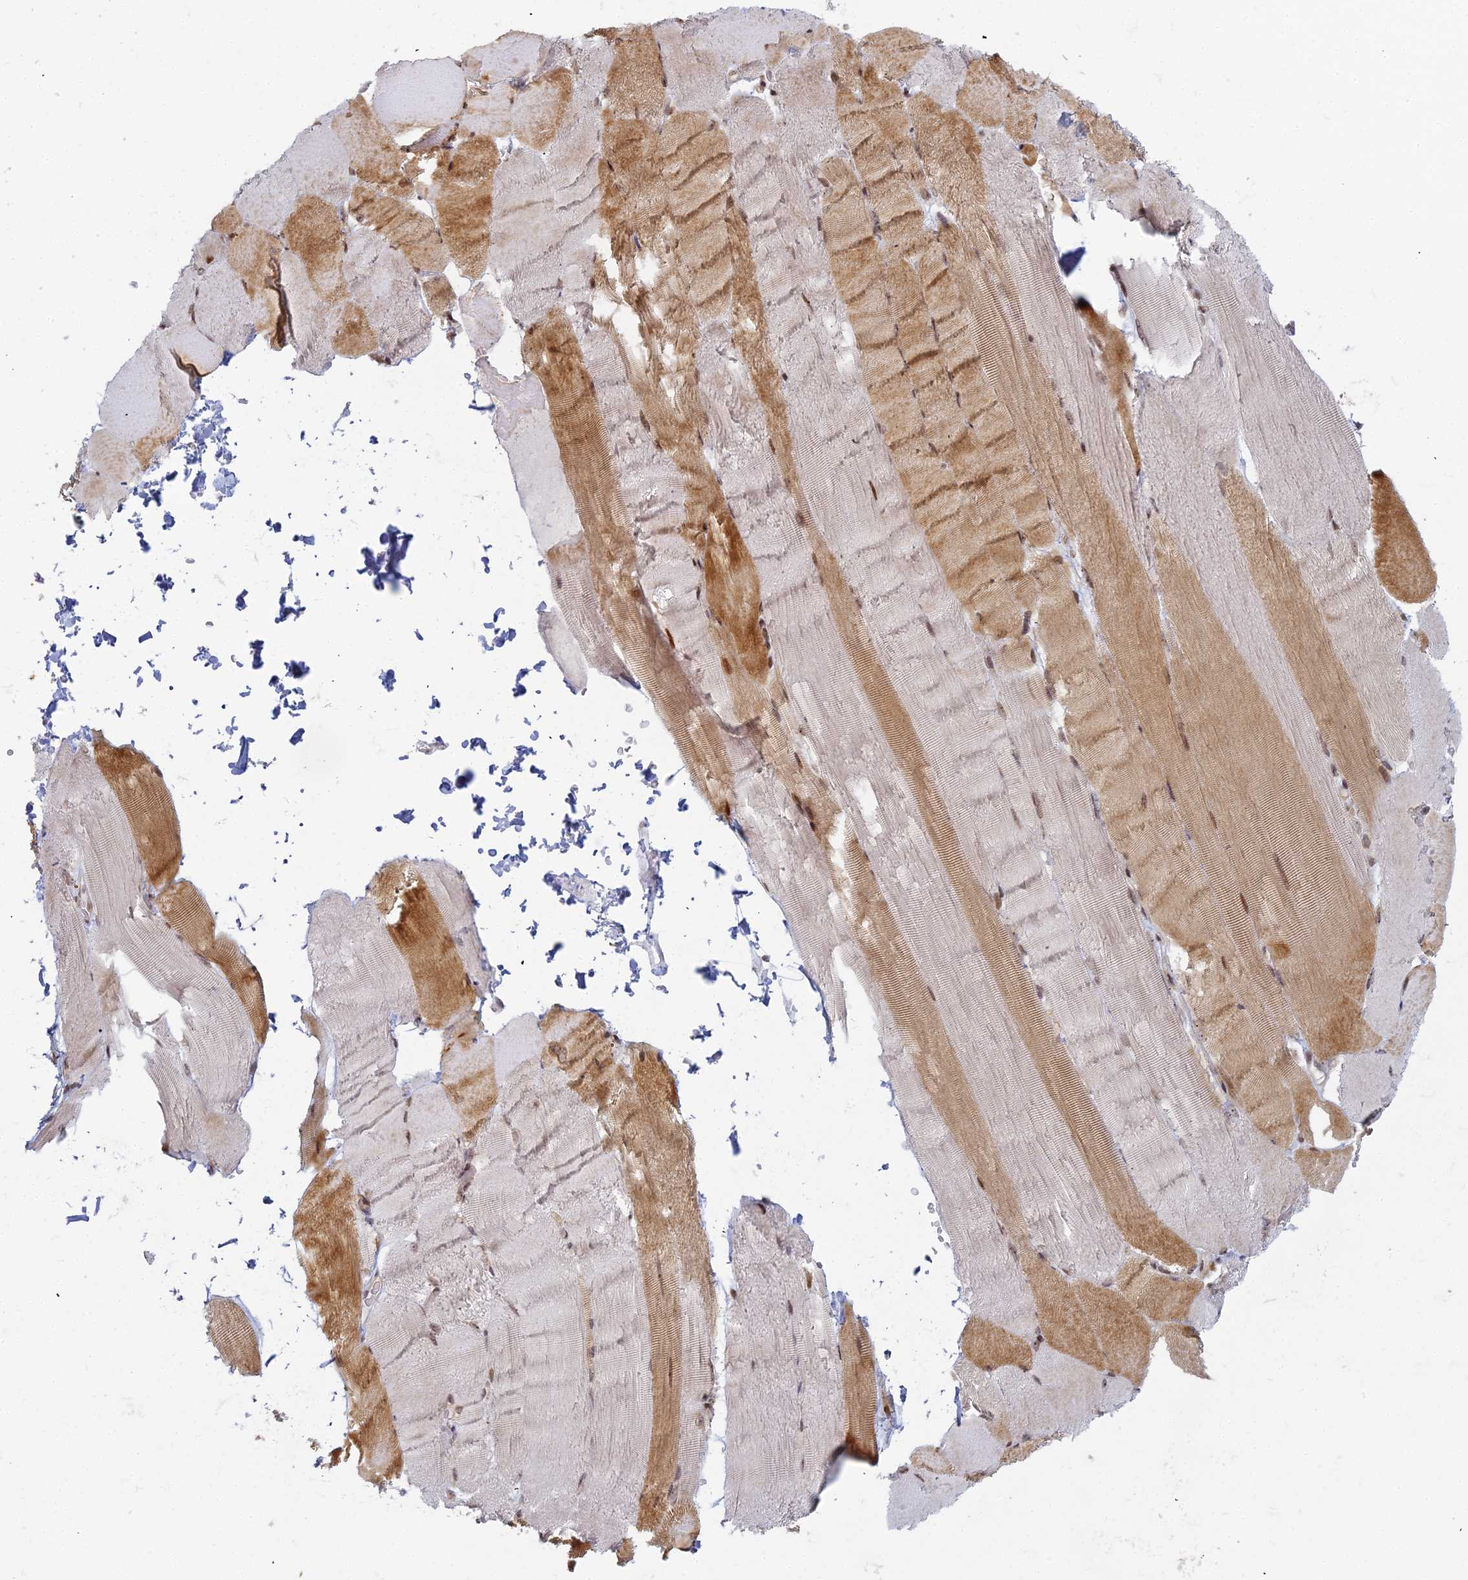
{"staining": {"intensity": "moderate", "quantity": "25%-75%", "location": "cytoplasmic/membranous,nuclear"}, "tissue": "skeletal muscle", "cell_type": "Myocytes", "image_type": "normal", "snomed": [{"axis": "morphology", "description": "Normal tissue, NOS"}, {"axis": "topography", "description": "Skeletal muscle"}, {"axis": "topography", "description": "Parathyroid gland"}], "caption": "Immunohistochemistry of benign skeletal muscle reveals medium levels of moderate cytoplasmic/membranous,nuclear staining in approximately 25%-75% of myocytes.", "gene": "ABCA2", "patient": {"sex": "female", "age": 37}}